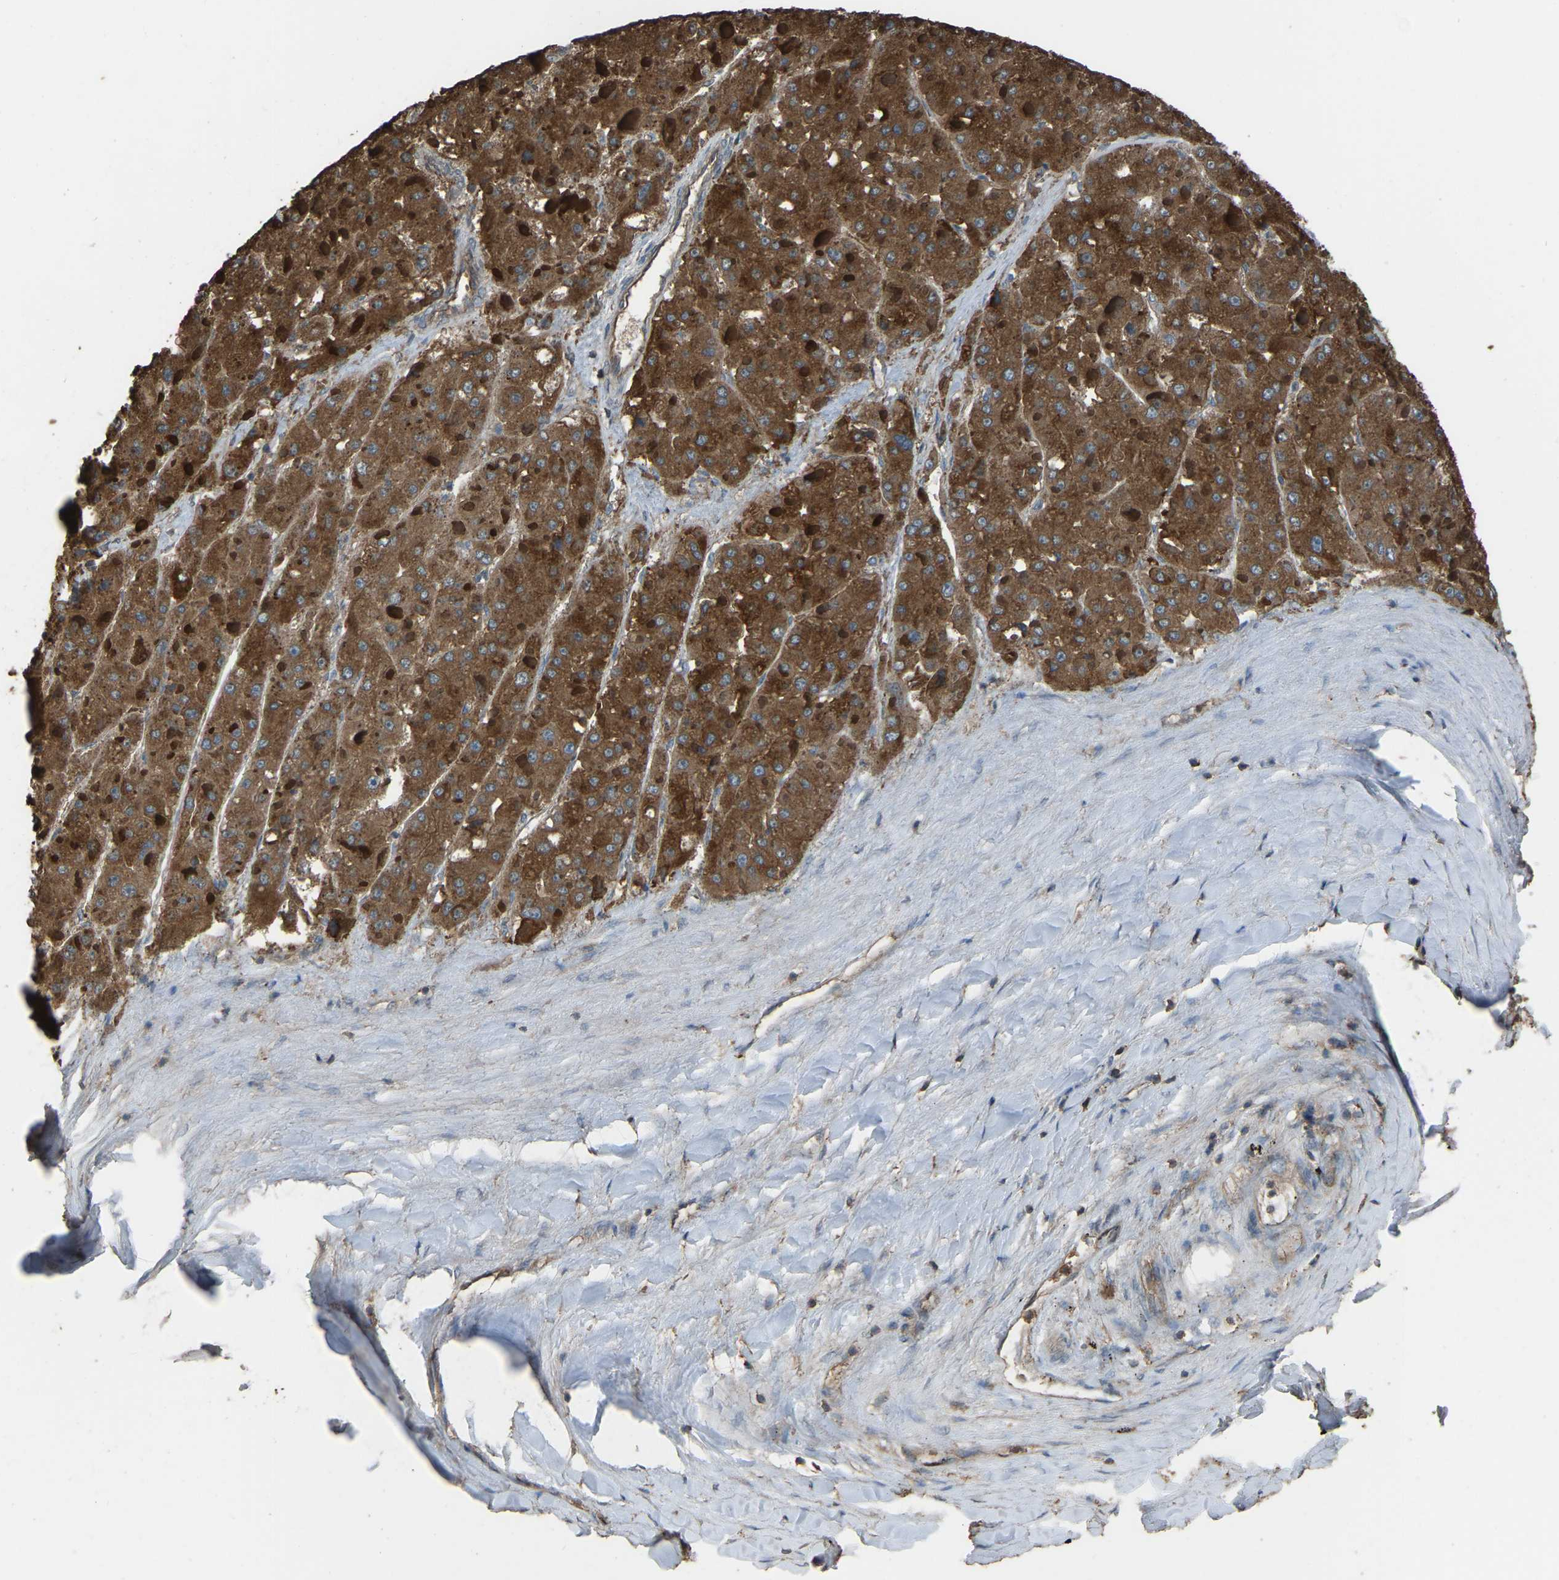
{"staining": {"intensity": "moderate", "quantity": ">75%", "location": "cytoplasmic/membranous"}, "tissue": "liver cancer", "cell_type": "Tumor cells", "image_type": "cancer", "snomed": [{"axis": "morphology", "description": "Carcinoma, Hepatocellular, NOS"}, {"axis": "topography", "description": "Liver"}], "caption": "DAB immunohistochemical staining of human liver hepatocellular carcinoma demonstrates moderate cytoplasmic/membranous protein positivity in approximately >75% of tumor cells.", "gene": "SLC4A2", "patient": {"sex": "female", "age": 73}}